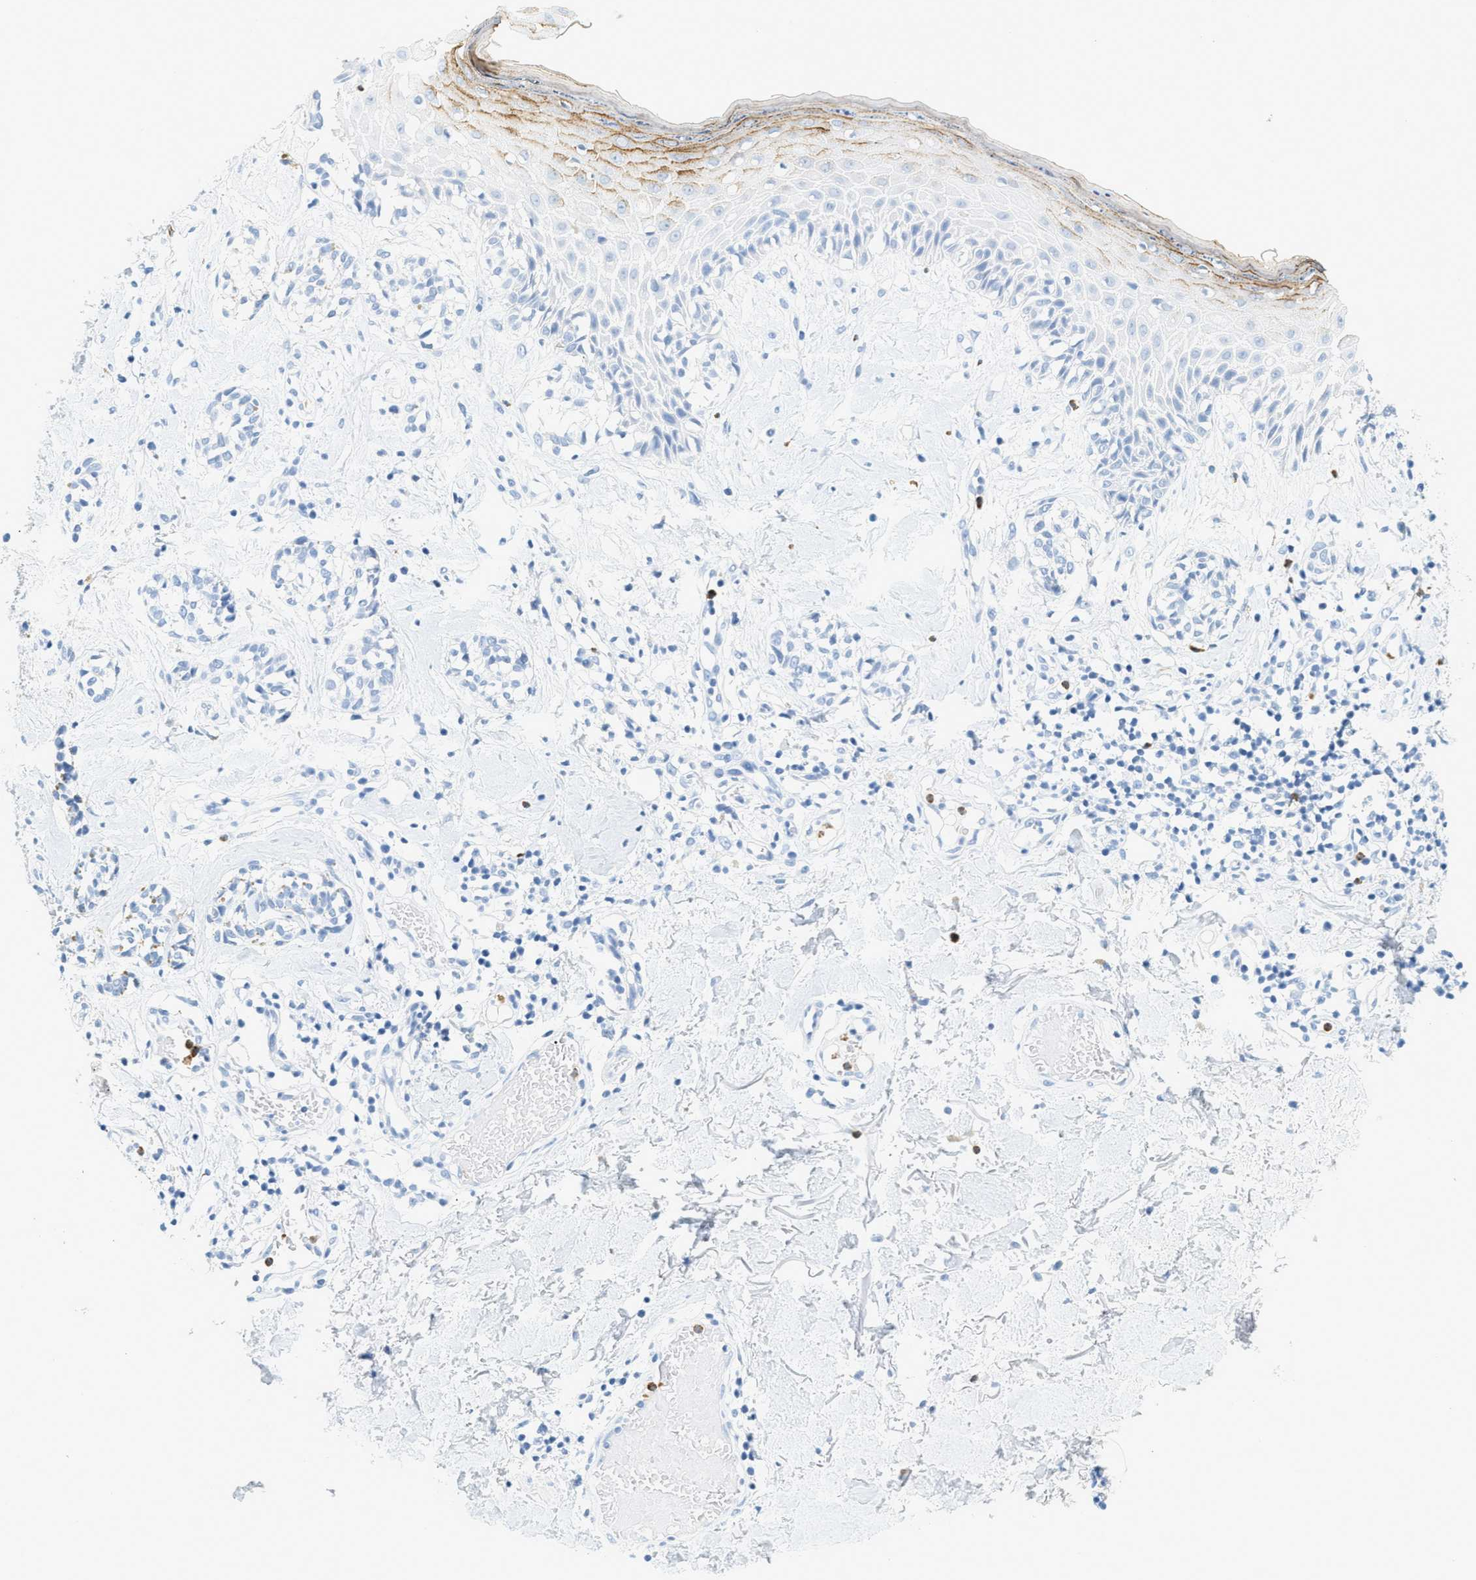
{"staining": {"intensity": "negative", "quantity": "none", "location": "none"}, "tissue": "melanoma", "cell_type": "Tumor cells", "image_type": "cancer", "snomed": [{"axis": "morphology", "description": "Malignant melanoma, NOS"}, {"axis": "topography", "description": "Skin"}], "caption": "Immunohistochemical staining of malignant melanoma shows no significant positivity in tumor cells.", "gene": "LCN2", "patient": {"sex": "male", "age": 64}}